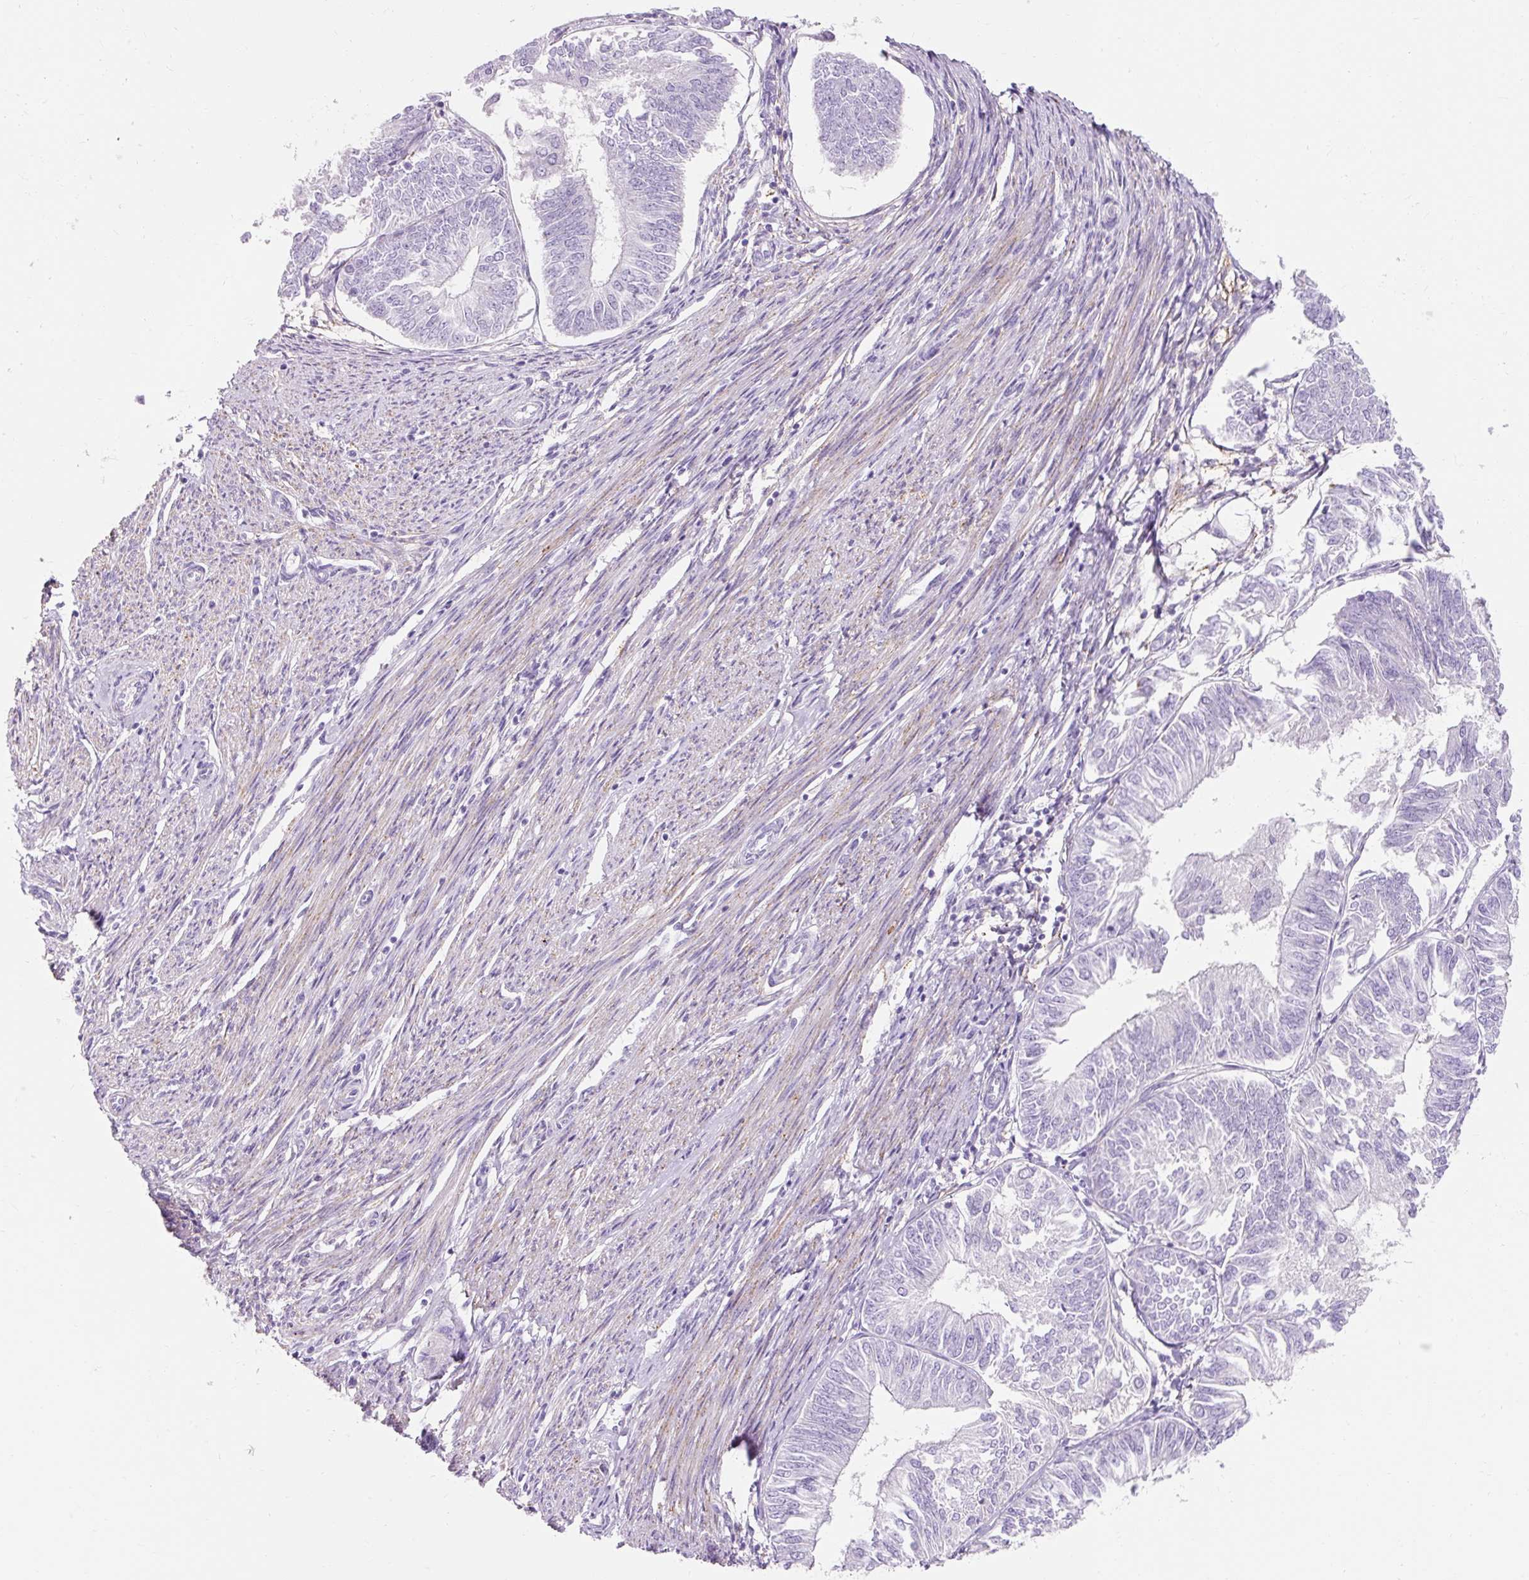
{"staining": {"intensity": "negative", "quantity": "none", "location": "none"}, "tissue": "endometrial cancer", "cell_type": "Tumor cells", "image_type": "cancer", "snomed": [{"axis": "morphology", "description": "Adenocarcinoma, NOS"}, {"axis": "topography", "description": "Endometrium"}], "caption": "This is a histopathology image of immunohistochemistry (IHC) staining of endometrial cancer, which shows no positivity in tumor cells.", "gene": "CLDN25", "patient": {"sex": "female", "age": 58}}